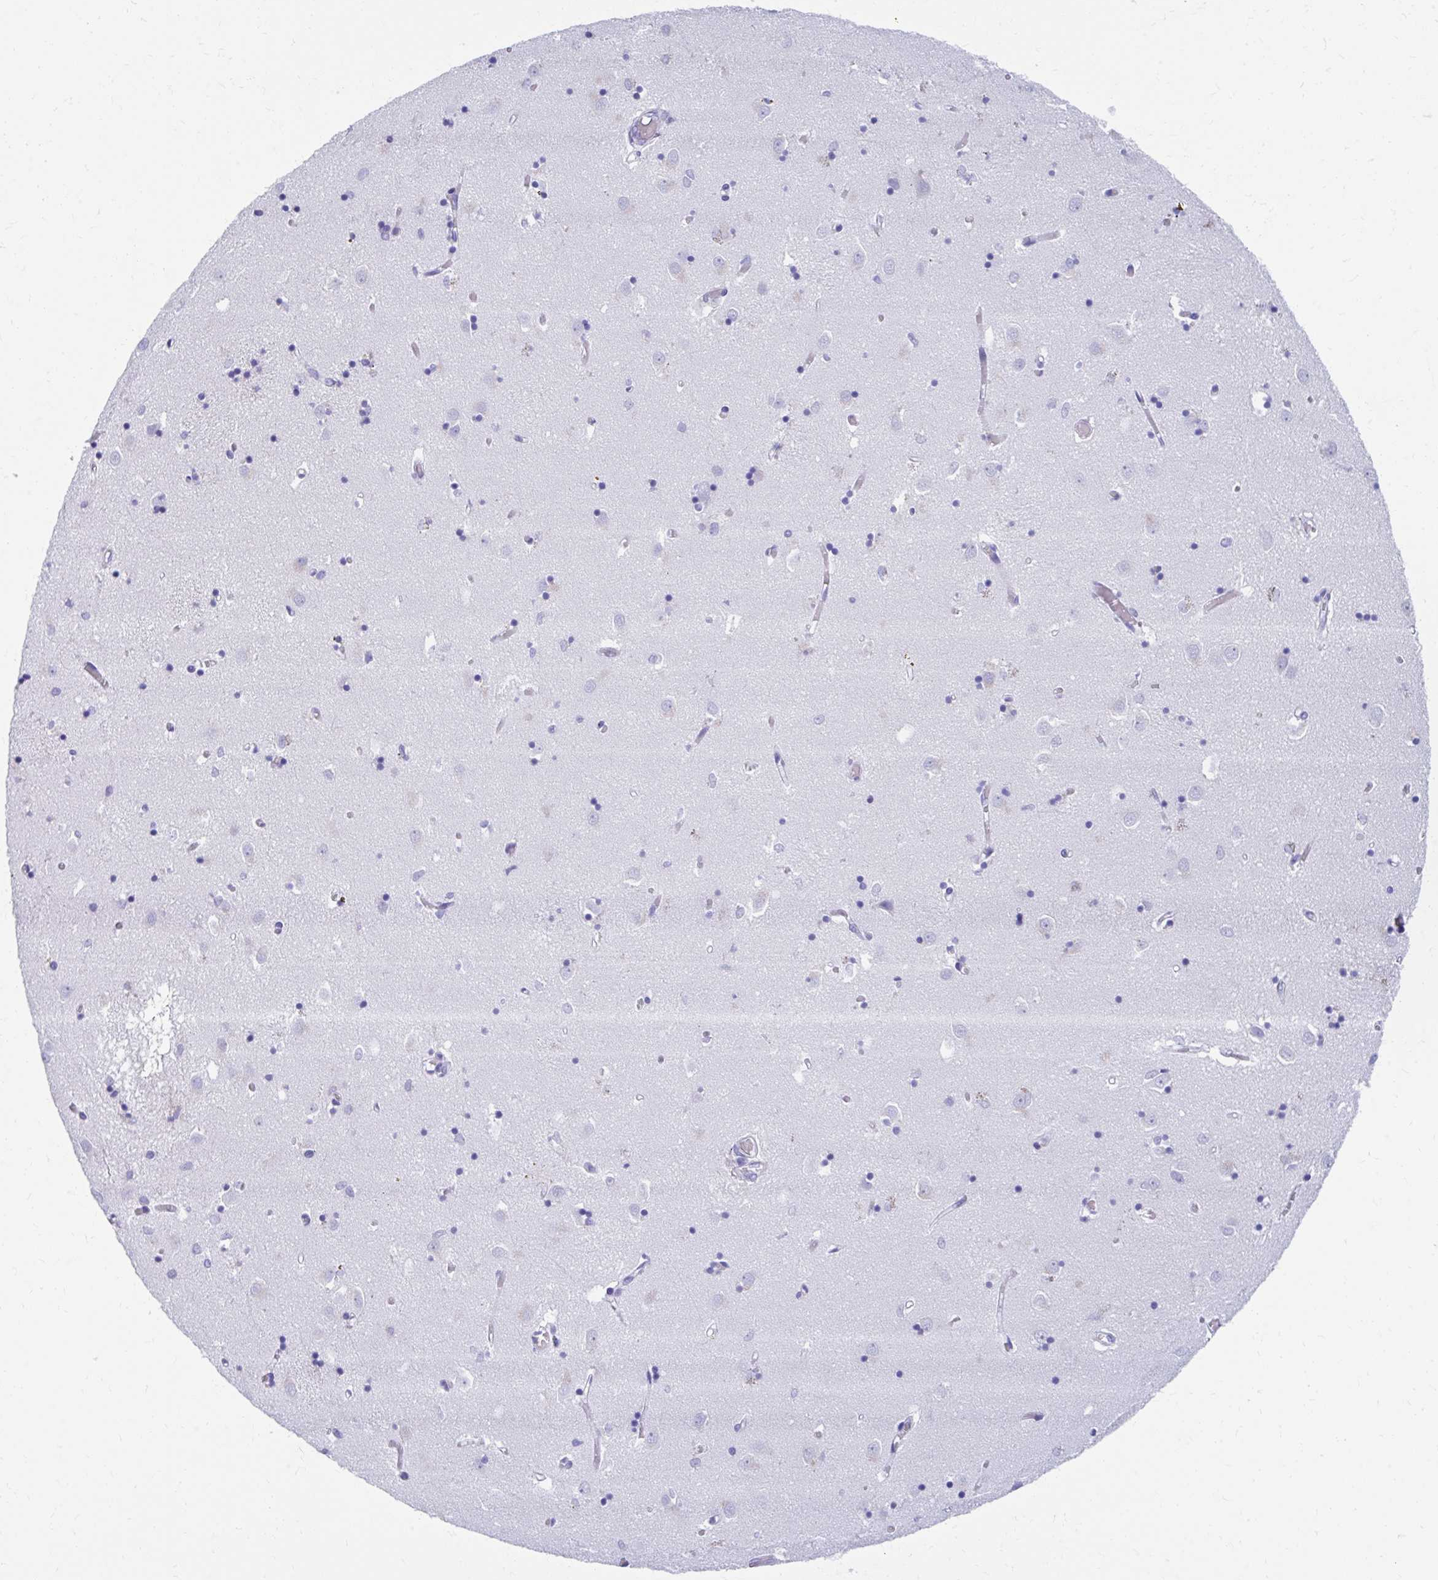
{"staining": {"intensity": "negative", "quantity": "none", "location": "none"}, "tissue": "caudate", "cell_type": "Glial cells", "image_type": "normal", "snomed": [{"axis": "morphology", "description": "Normal tissue, NOS"}, {"axis": "topography", "description": "Lateral ventricle wall"}], "caption": "Micrograph shows no significant protein positivity in glial cells of unremarkable caudate. (Brightfield microscopy of DAB IHC at high magnification).", "gene": "RUNX3", "patient": {"sex": "male", "age": 70}}